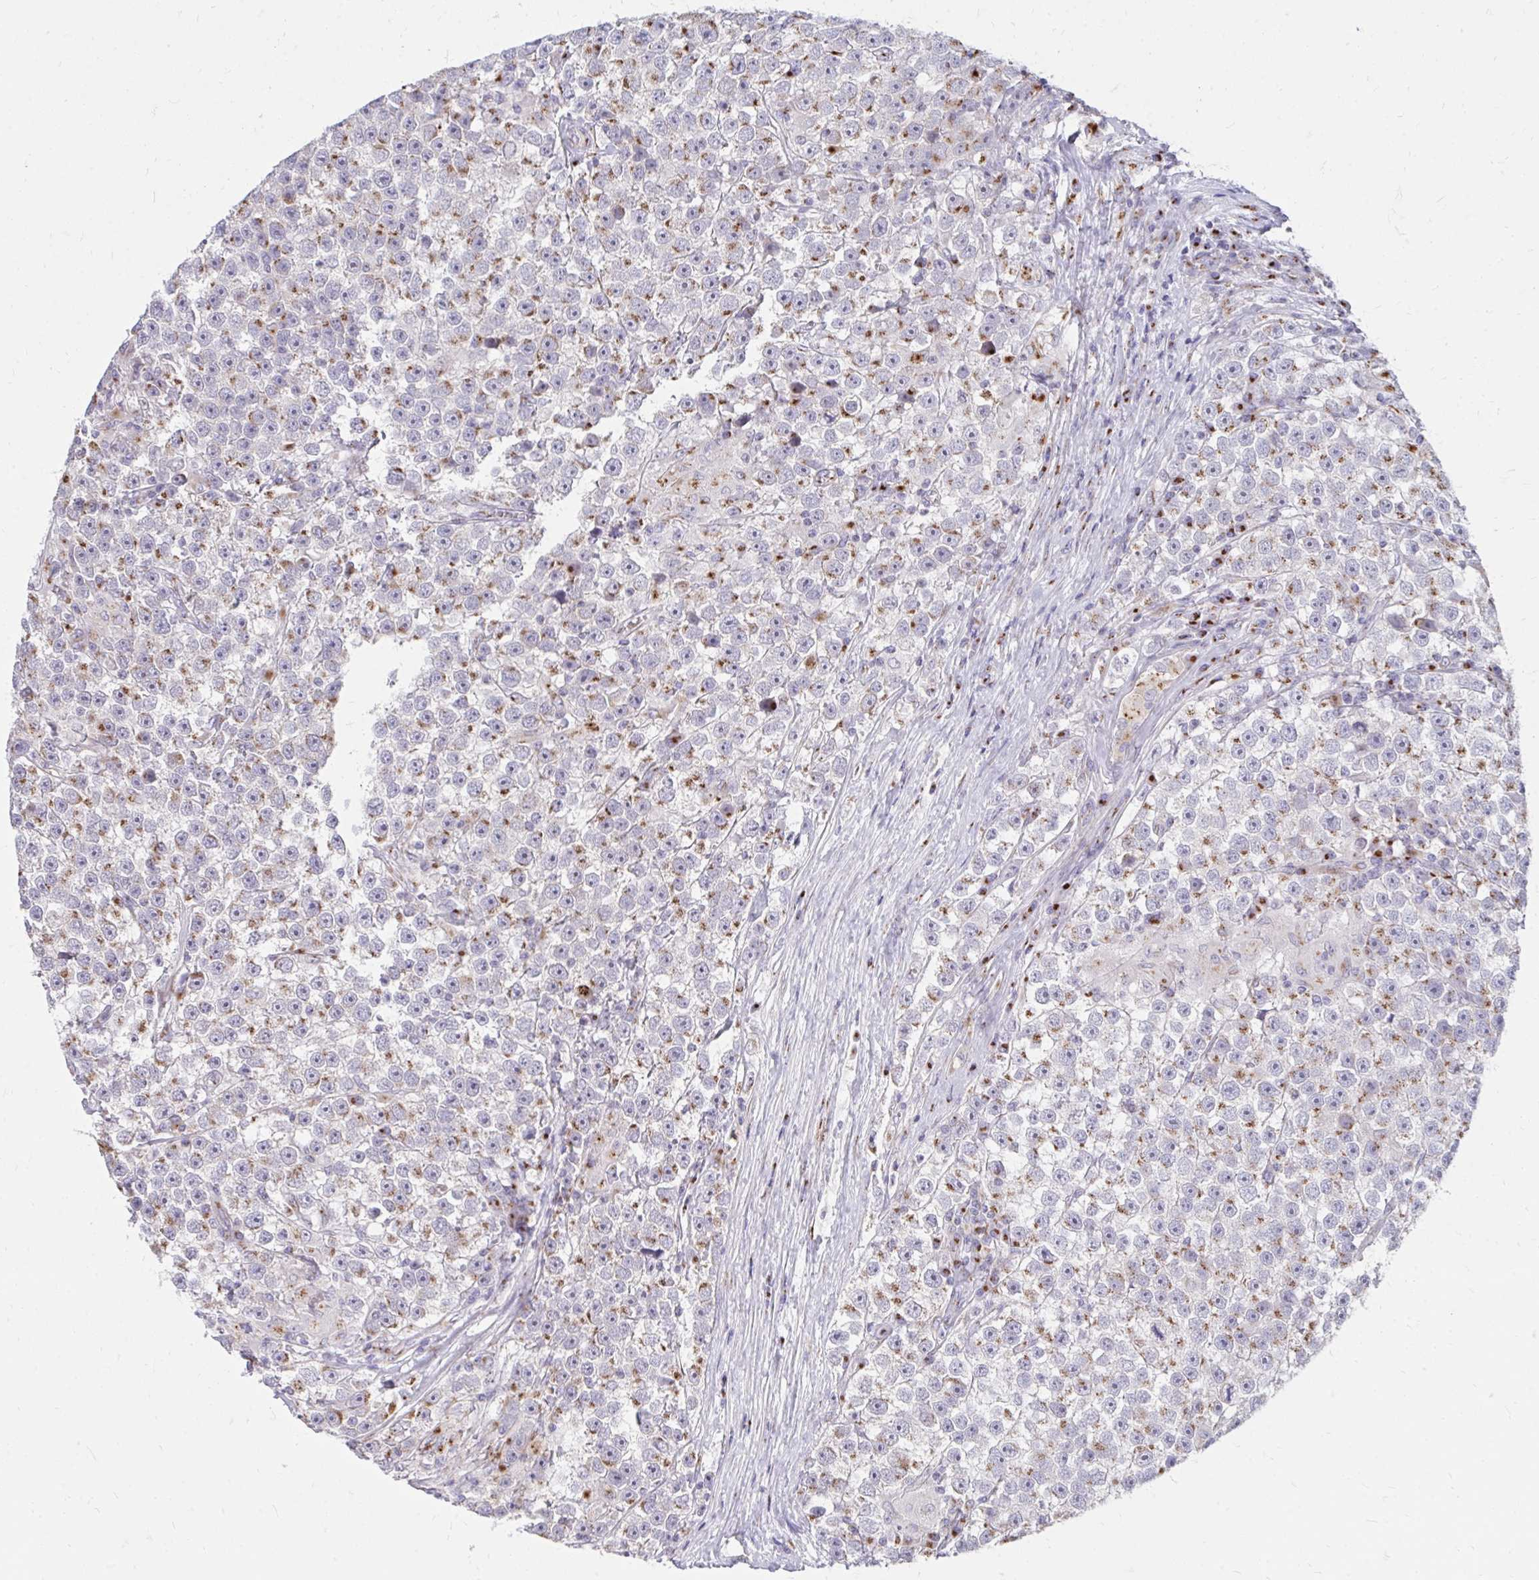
{"staining": {"intensity": "moderate", "quantity": "25%-75%", "location": "cytoplasmic/membranous"}, "tissue": "testis cancer", "cell_type": "Tumor cells", "image_type": "cancer", "snomed": [{"axis": "morphology", "description": "Seminoma, NOS"}, {"axis": "topography", "description": "Testis"}], "caption": "Moderate cytoplasmic/membranous protein staining is present in about 25%-75% of tumor cells in testis cancer.", "gene": "RAB6B", "patient": {"sex": "male", "age": 31}}